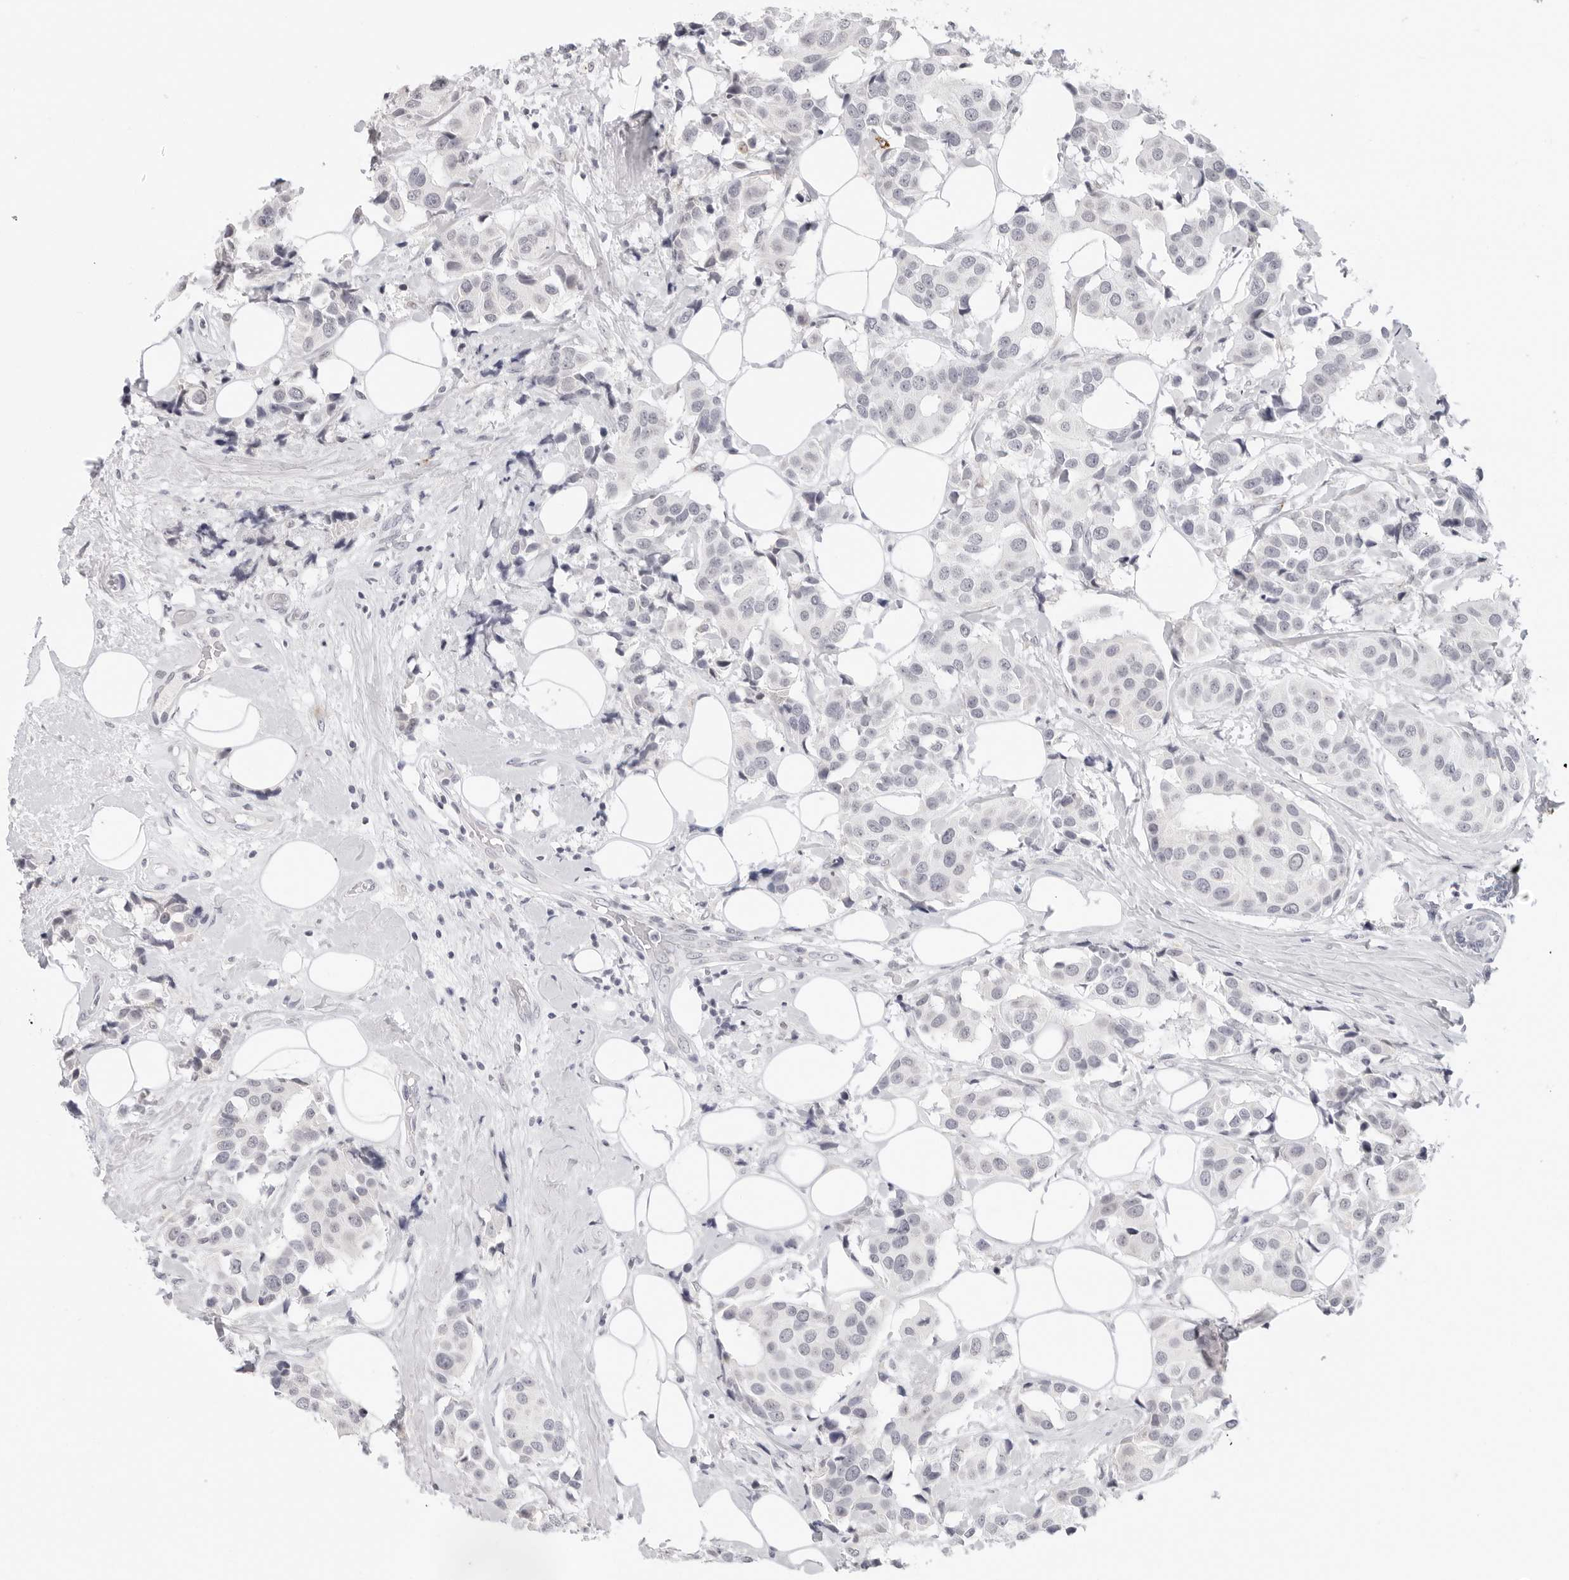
{"staining": {"intensity": "negative", "quantity": "none", "location": "none"}, "tissue": "breast cancer", "cell_type": "Tumor cells", "image_type": "cancer", "snomed": [{"axis": "morphology", "description": "Normal tissue, NOS"}, {"axis": "morphology", "description": "Duct carcinoma"}, {"axis": "topography", "description": "Breast"}], "caption": "Photomicrograph shows no protein positivity in tumor cells of breast invasive ductal carcinoma tissue.", "gene": "EDN2", "patient": {"sex": "female", "age": 39}}